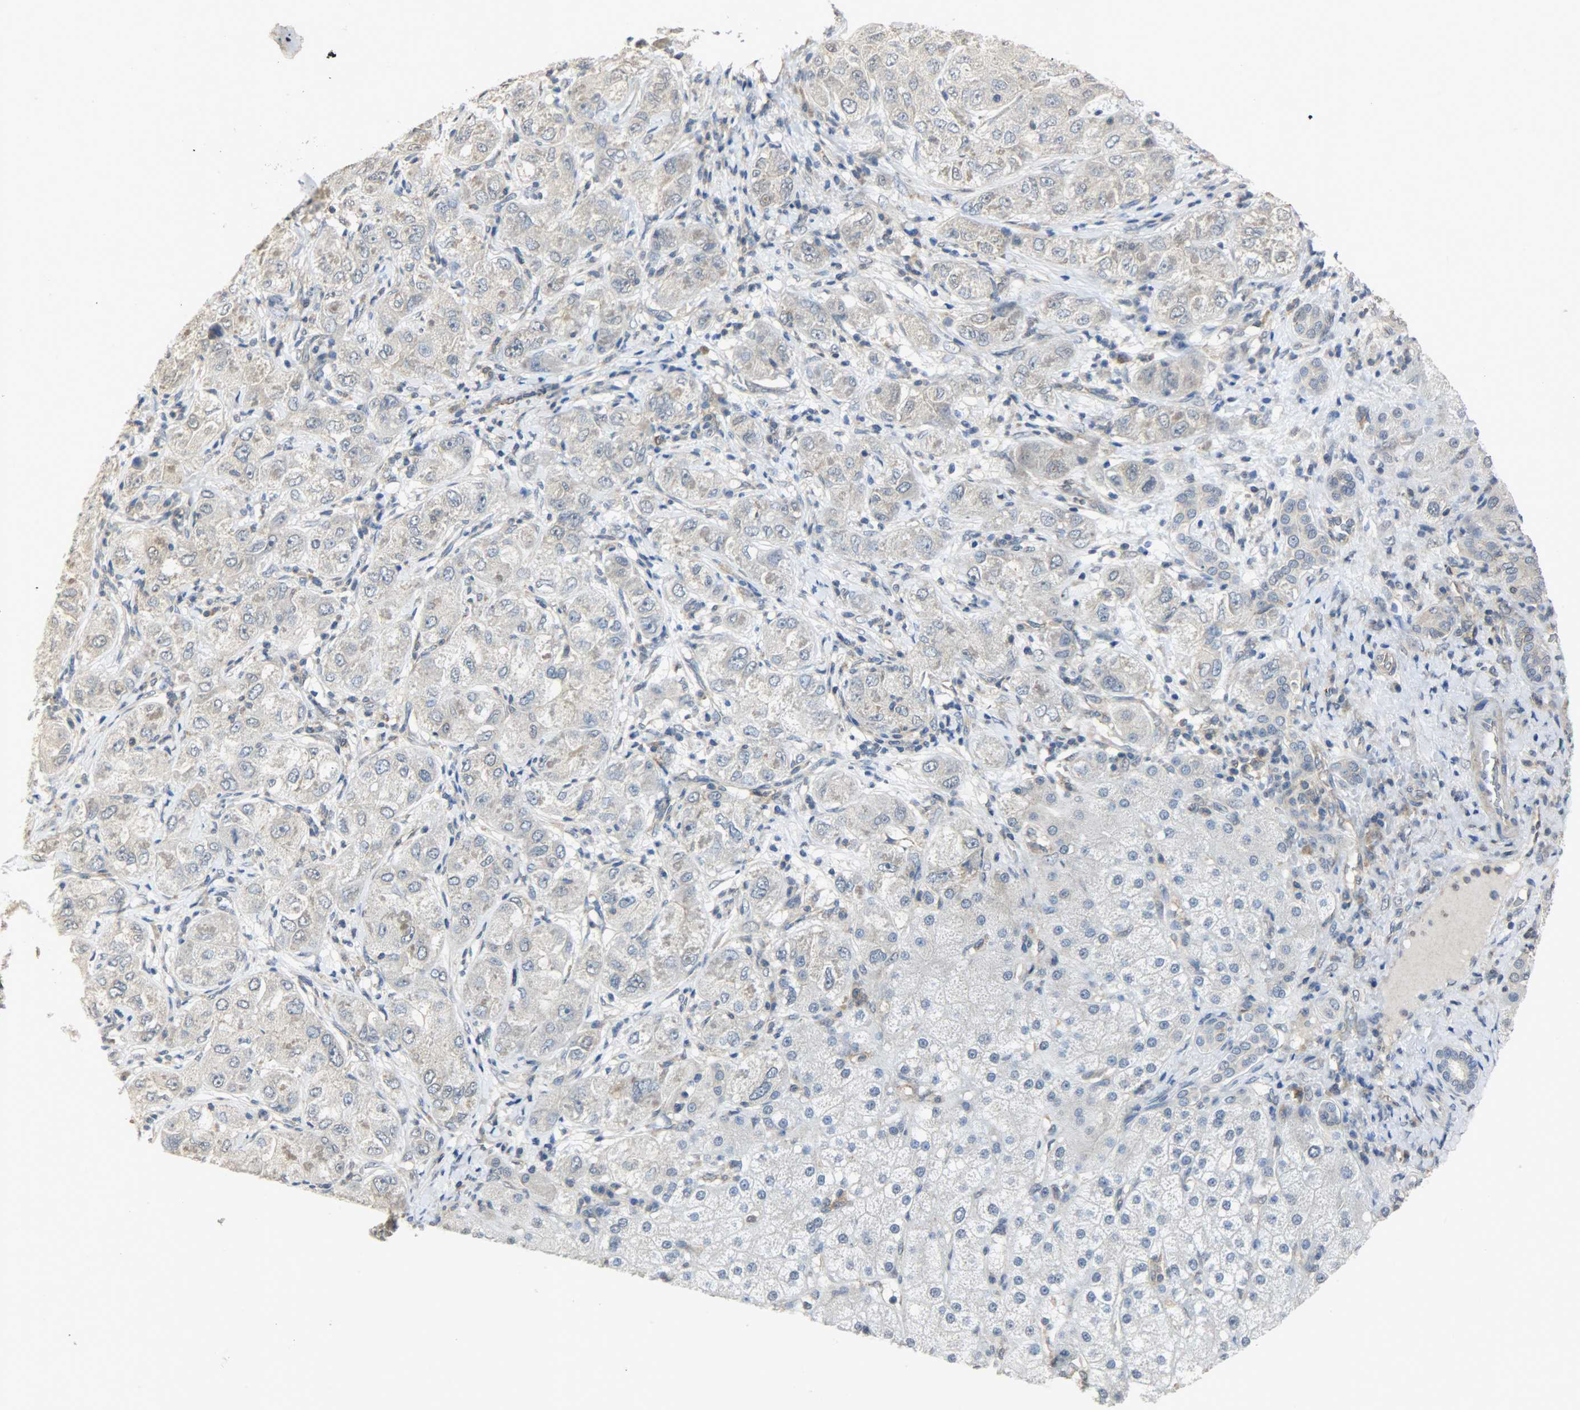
{"staining": {"intensity": "weak", "quantity": "25%-75%", "location": "cytoplasmic/membranous"}, "tissue": "liver cancer", "cell_type": "Tumor cells", "image_type": "cancer", "snomed": [{"axis": "morphology", "description": "Carcinoma, Hepatocellular, NOS"}, {"axis": "topography", "description": "Liver"}], "caption": "A brown stain labels weak cytoplasmic/membranous positivity of a protein in liver cancer (hepatocellular carcinoma) tumor cells.", "gene": "TRIM21", "patient": {"sex": "male", "age": 80}}